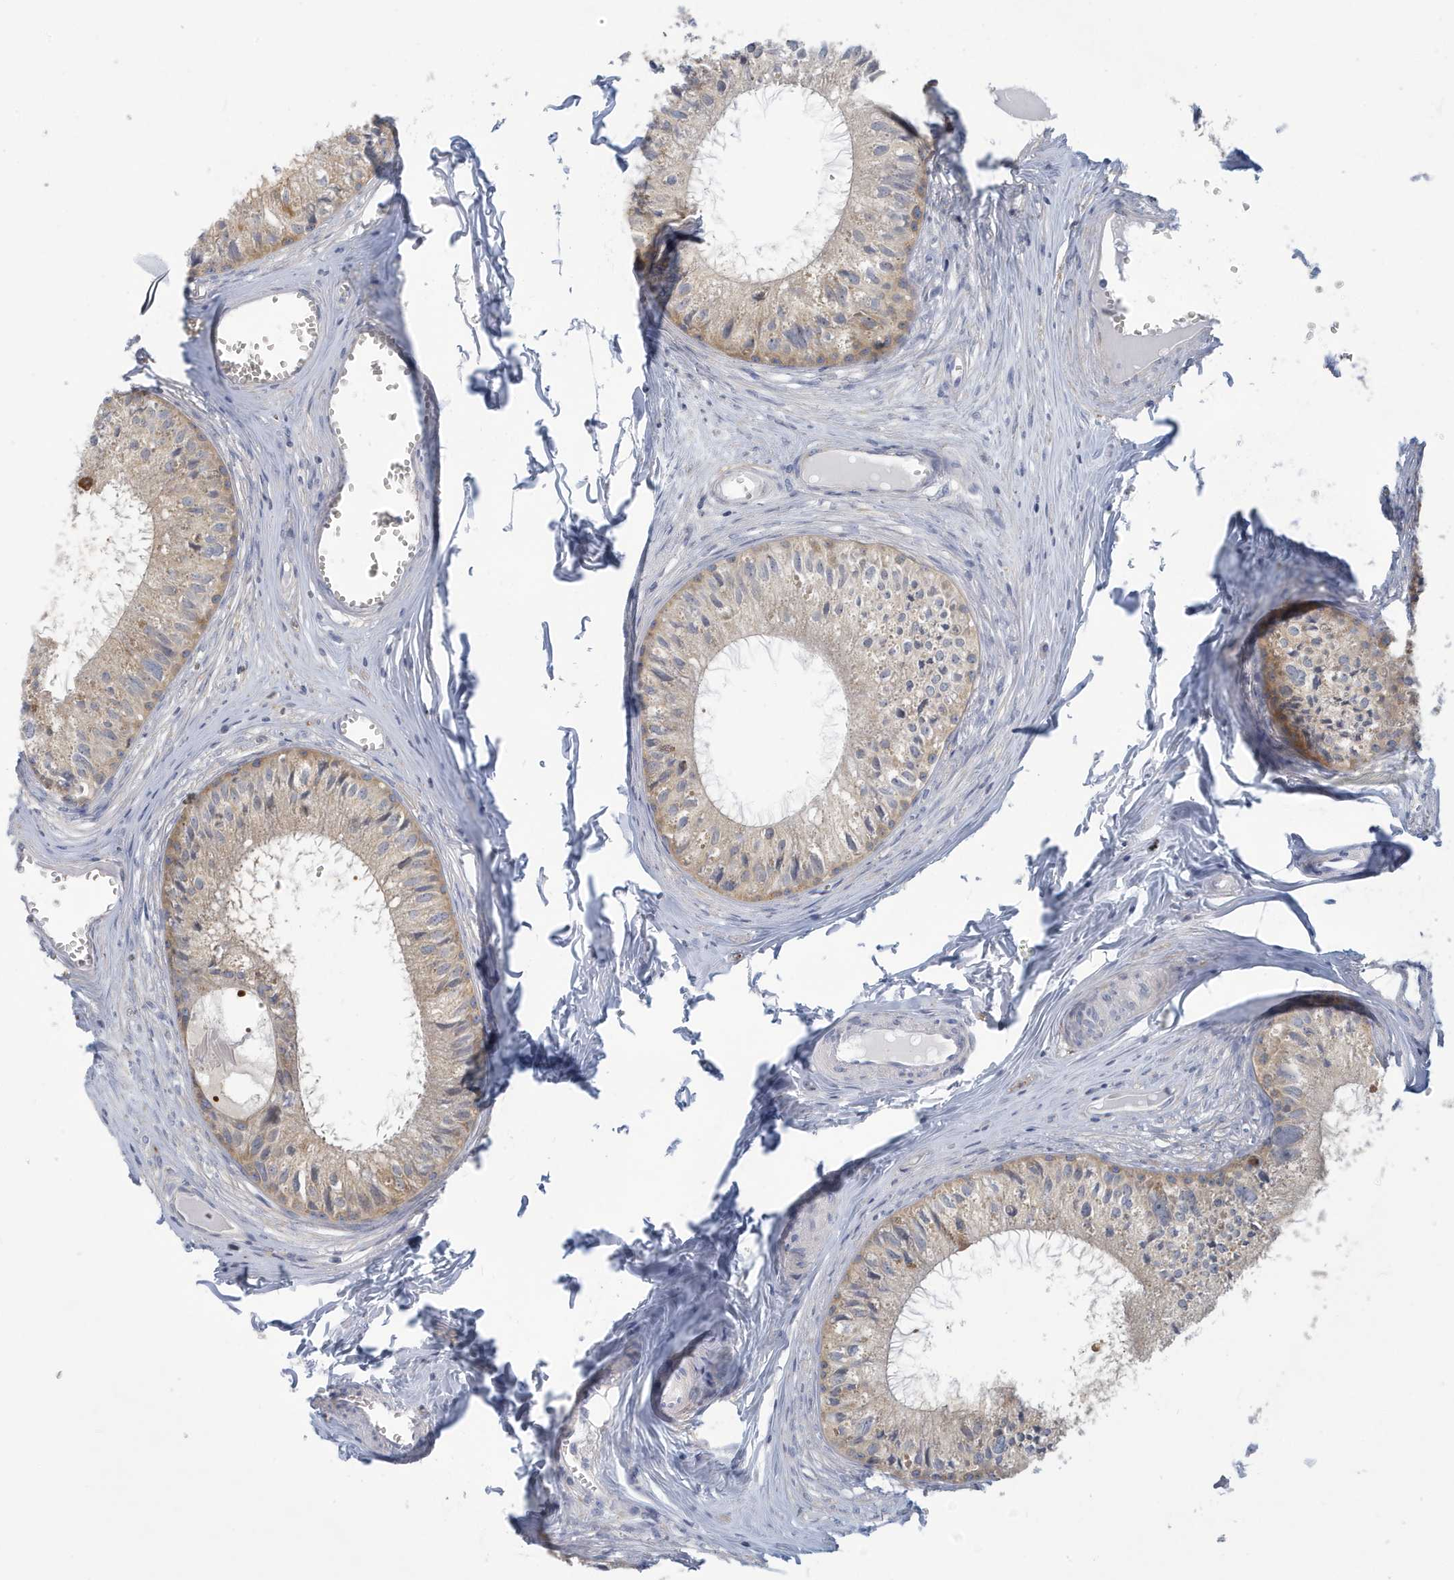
{"staining": {"intensity": "moderate", "quantity": "25%-75%", "location": "cytoplasmic/membranous"}, "tissue": "epididymis", "cell_type": "Glandular cells", "image_type": "normal", "snomed": [{"axis": "morphology", "description": "Normal tissue, NOS"}, {"axis": "topography", "description": "Epididymis"}], "caption": "High-power microscopy captured an IHC image of normal epididymis, revealing moderate cytoplasmic/membranous expression in approximately 25%-75% of glandular cells.", "gene": "VTA1", "patient": {"sex": "male", "age": 36}}